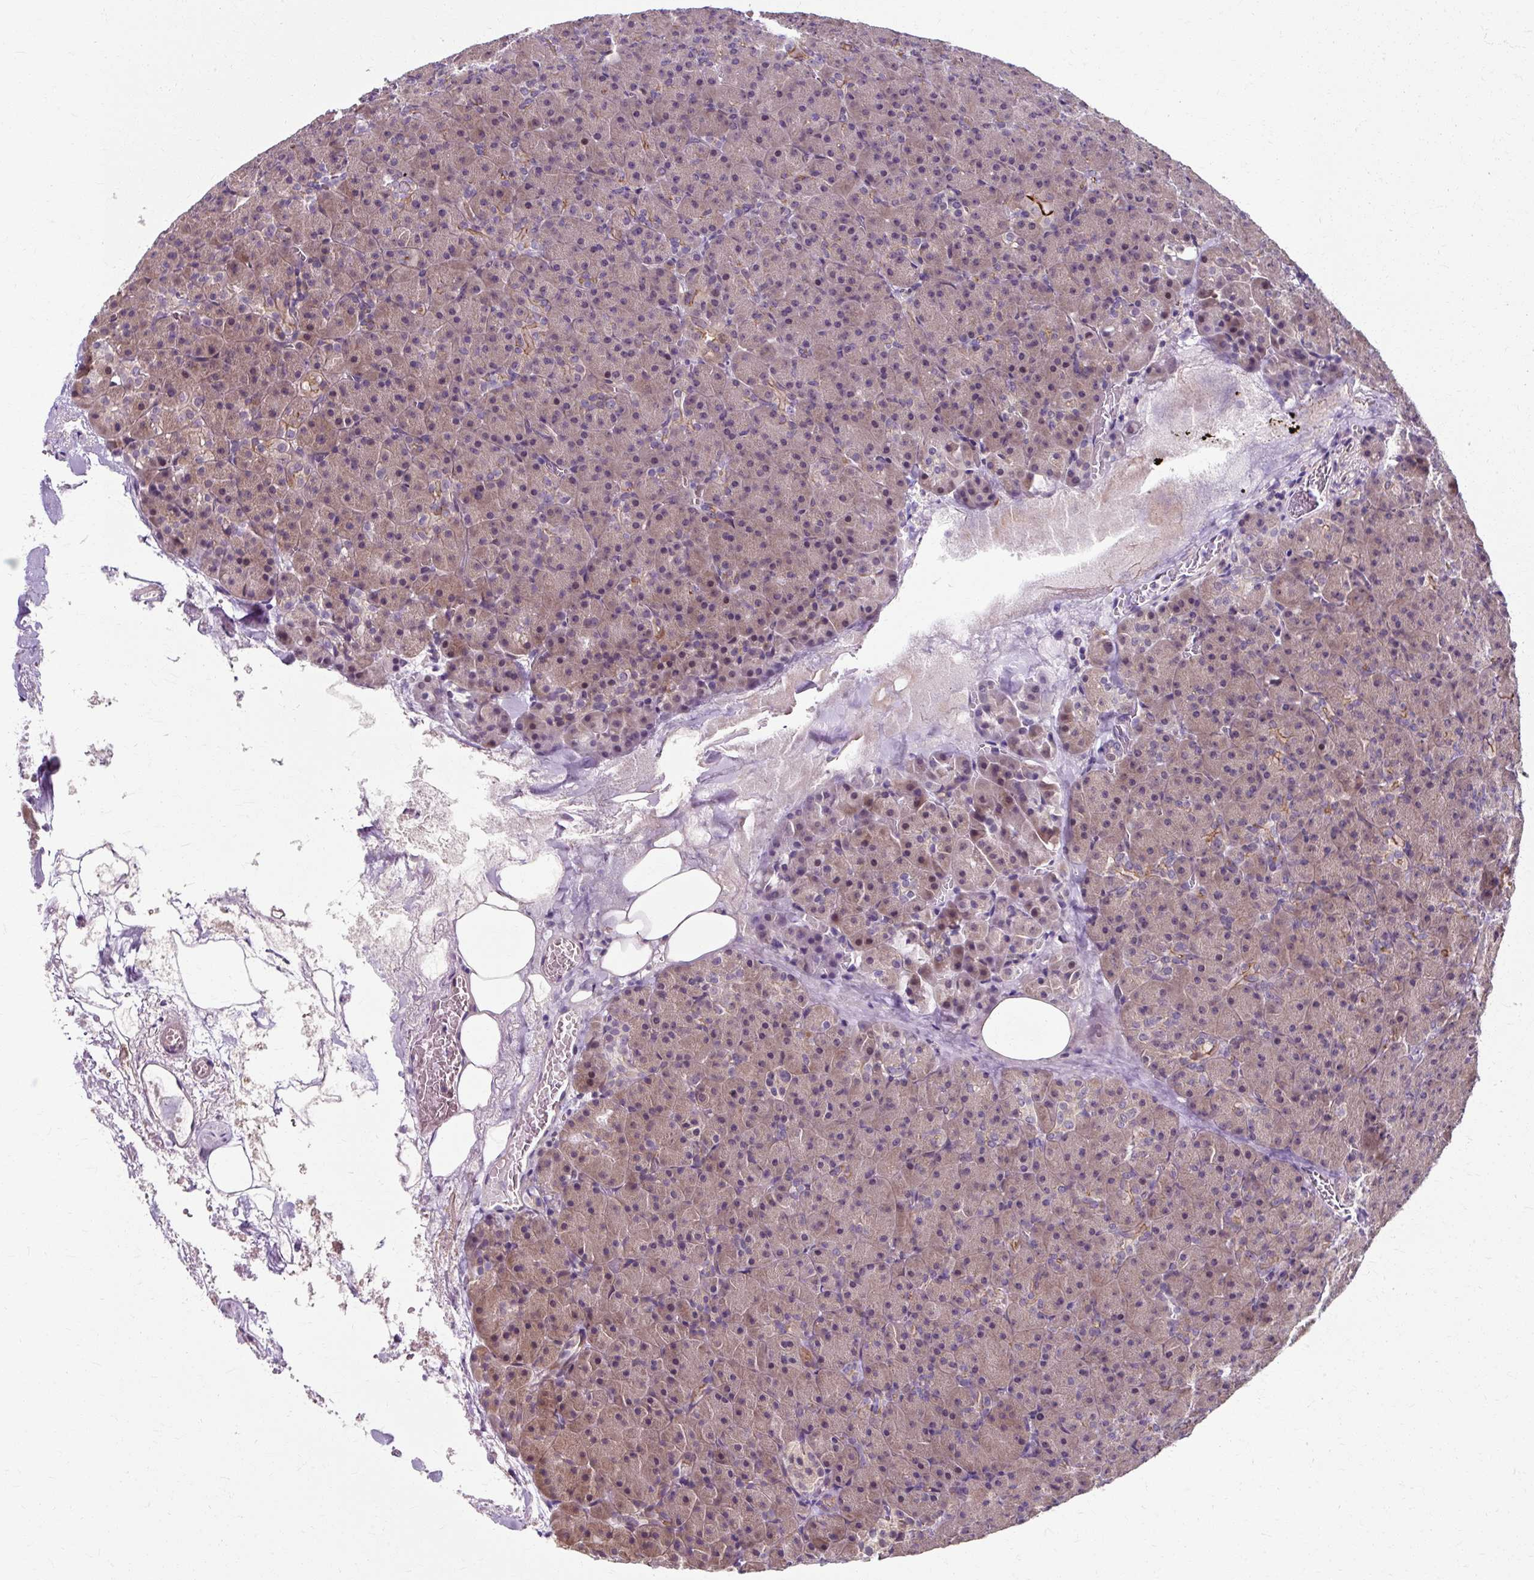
{"staining": {"intensity": "weak", "quantity": ">75%", "location": "cytoplasmic/membranous,nuclear"}, "tissue": "pancreas", "cell_type": "Exocrine glandular cells", "image_type": "normal", "snomed": [{"axis": "morphology", "description": "Normal tissue, NOS"}, {"axis": "topography", "description": "Pancreas"}], "caption": "High-magnification brightfield microscopy of unremarkable pancreas stained with DAB (3,3'-diaminobenzidine) (brown) and counterstained with hematoxylin (blue). exocrine glandular cells exhibit weak cytoplasmic/membranous,nuclear expression is appreciated in approximately>75% of cells. The protein of interest is shown in brown color, while the nuclei are stained blue.", "gene": "ZNF555", "patient": {"sex": "female", "age": 74}}